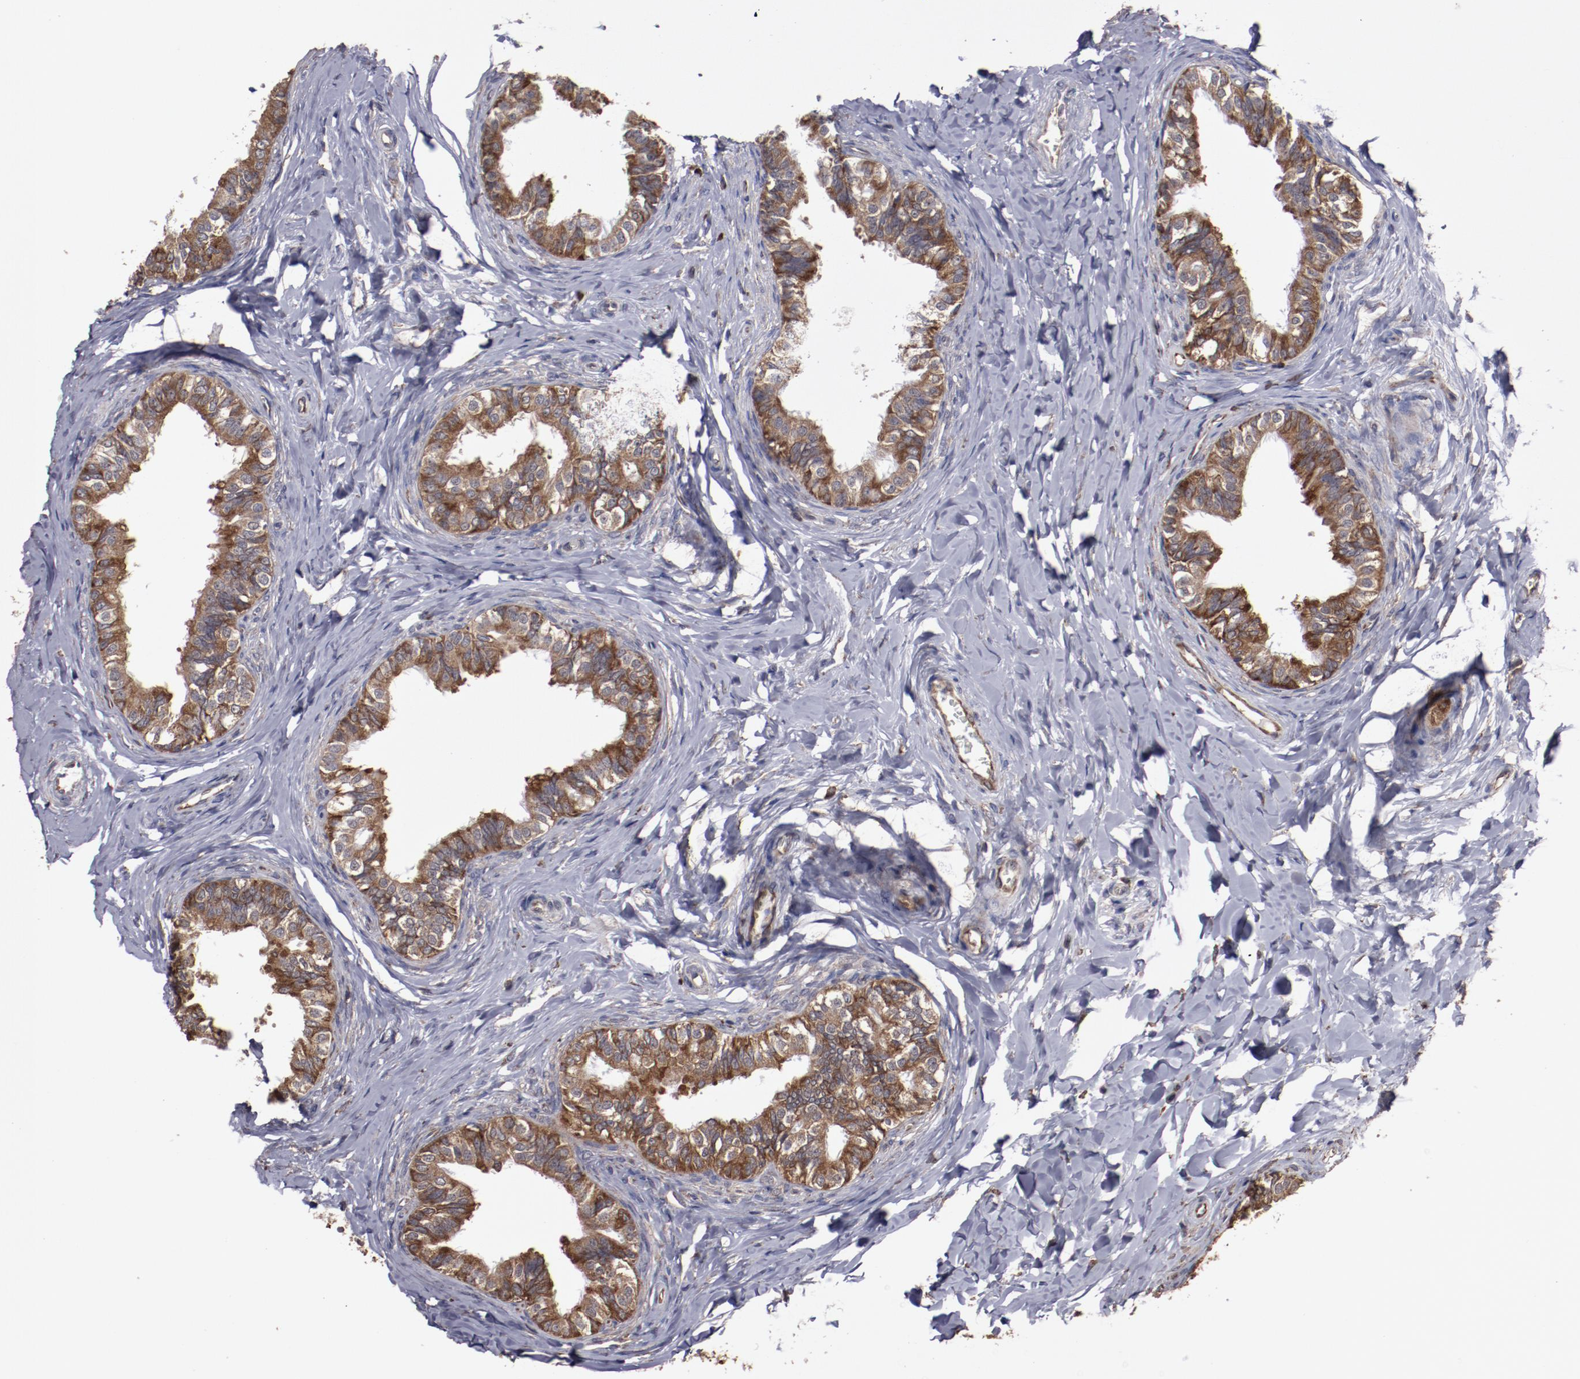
{"staining": {"intensity": "moderate", "quantity": ">75%", "location": "cytoplasmic/membranous"}, "tissue": "epididymis", "cell_type": "Glandular cells", "image_type": "normal", "snomed": [{"axis": "morphology", "description": "Normal tissue, NOS"}, {"axis": "topography", "description": "Soft tissue"}, {"axis": "topography", "description": "Epididymis"}], "caption": "Moderate cytoplasmic/membranous positivity is present in approximately >75% of glandular cells in normal epididymis.", "gene": "RPS4X", "patient": {"sex": "male", "age": 26}}